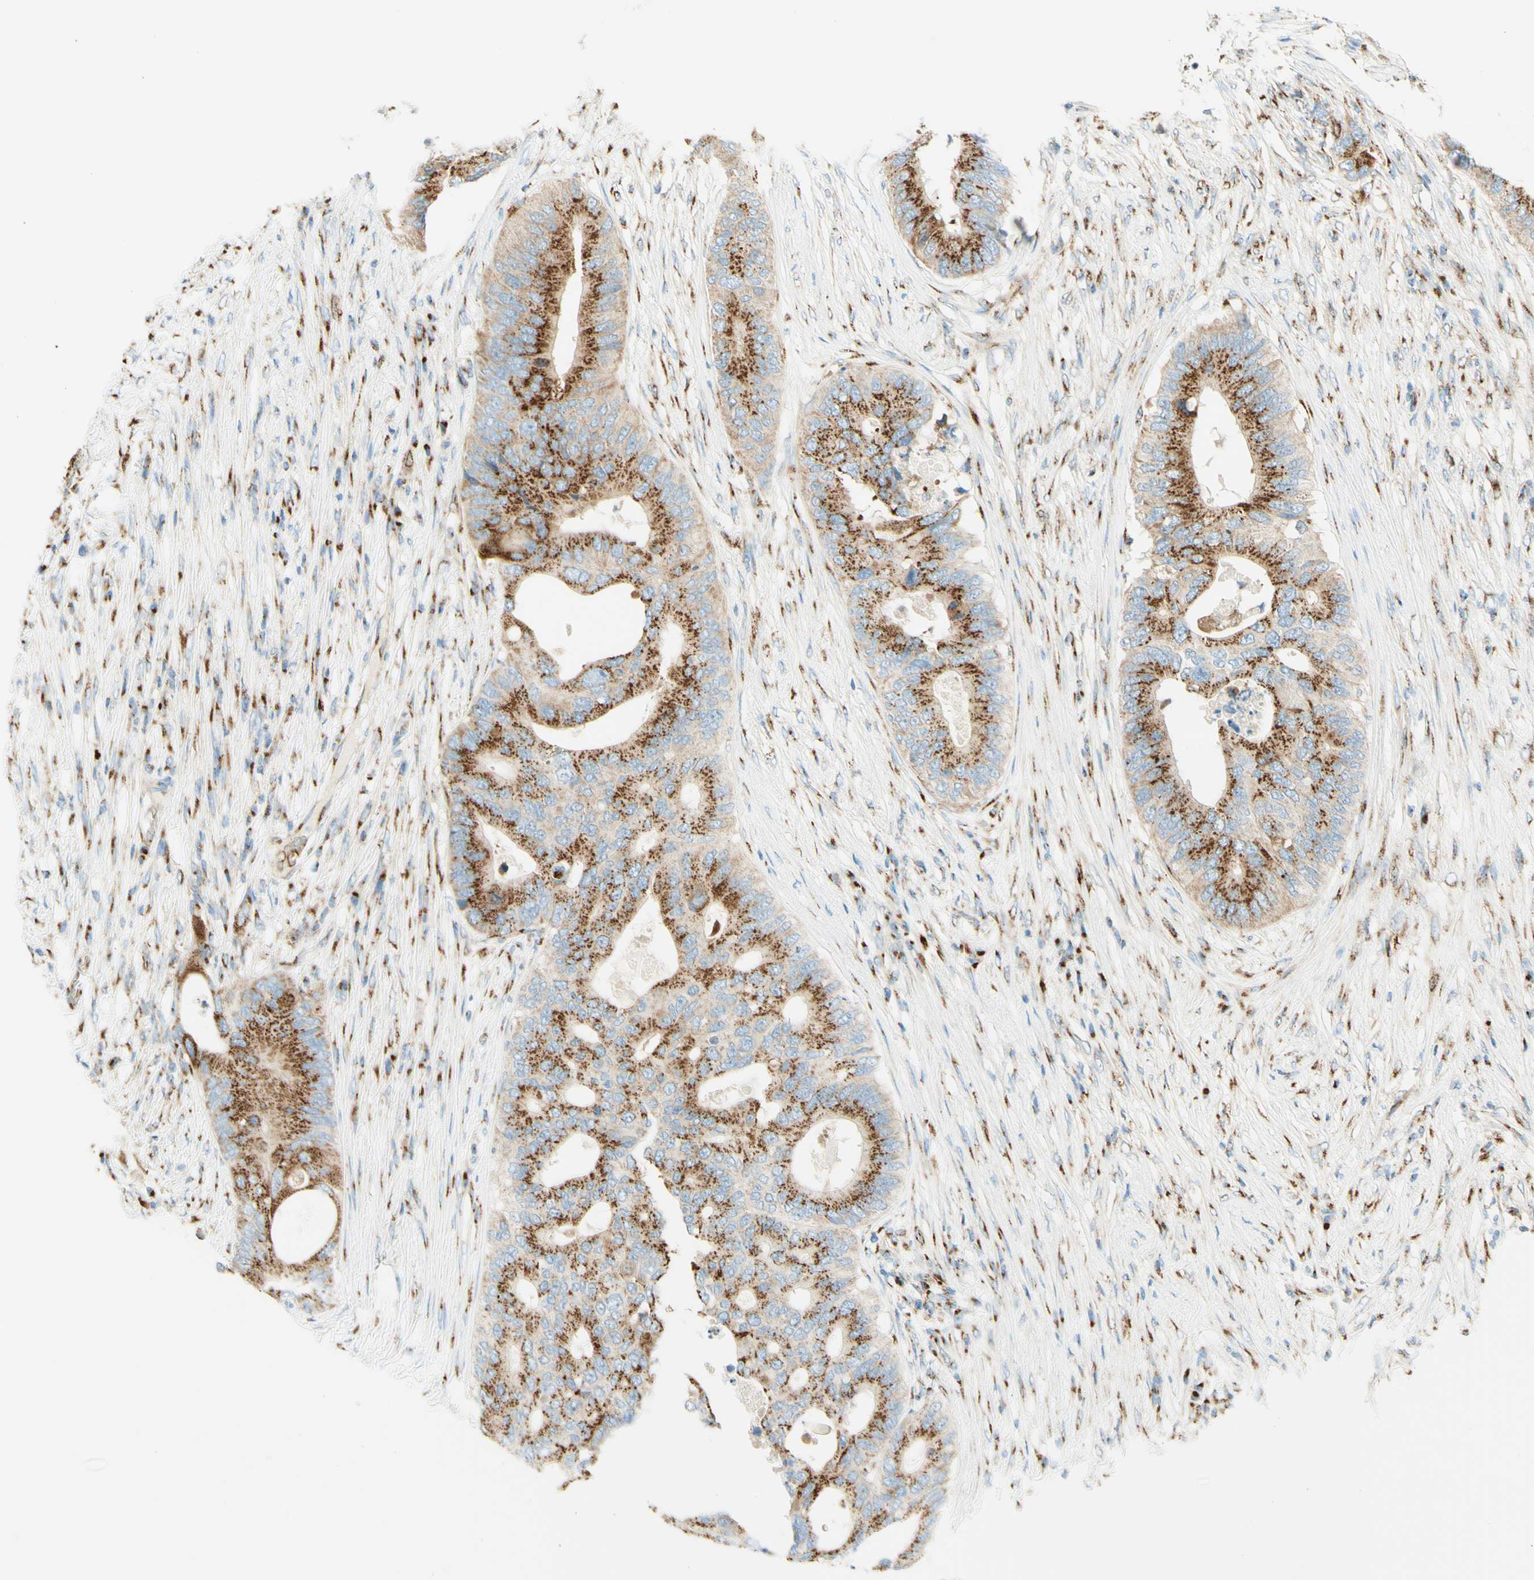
{"staining": {"intensity": "strong", "quantity": ">75%", "location": "cytoplasmic/membranous"}, "tissue": "colorectal cancer", "cell_type": "Tumor cells", "image_type": "cancer", "snomed": [{"axis": "morphology", "description": "Adenocarcinoma, NOS"}, {"axis": "topography", "description": "Colon"}], "caption": "A brown stain labels strong cytoplasmic/membranous staining of a protein in human colorectal cancer (adenocarcinoma) tumor cells. Using DAB (brown) and hematoxylin (blue) stains, captured at high magnification using brightfield microscopy.", "gene": "GOLGB1", "patient": {"sex": "male", "age": 71}}